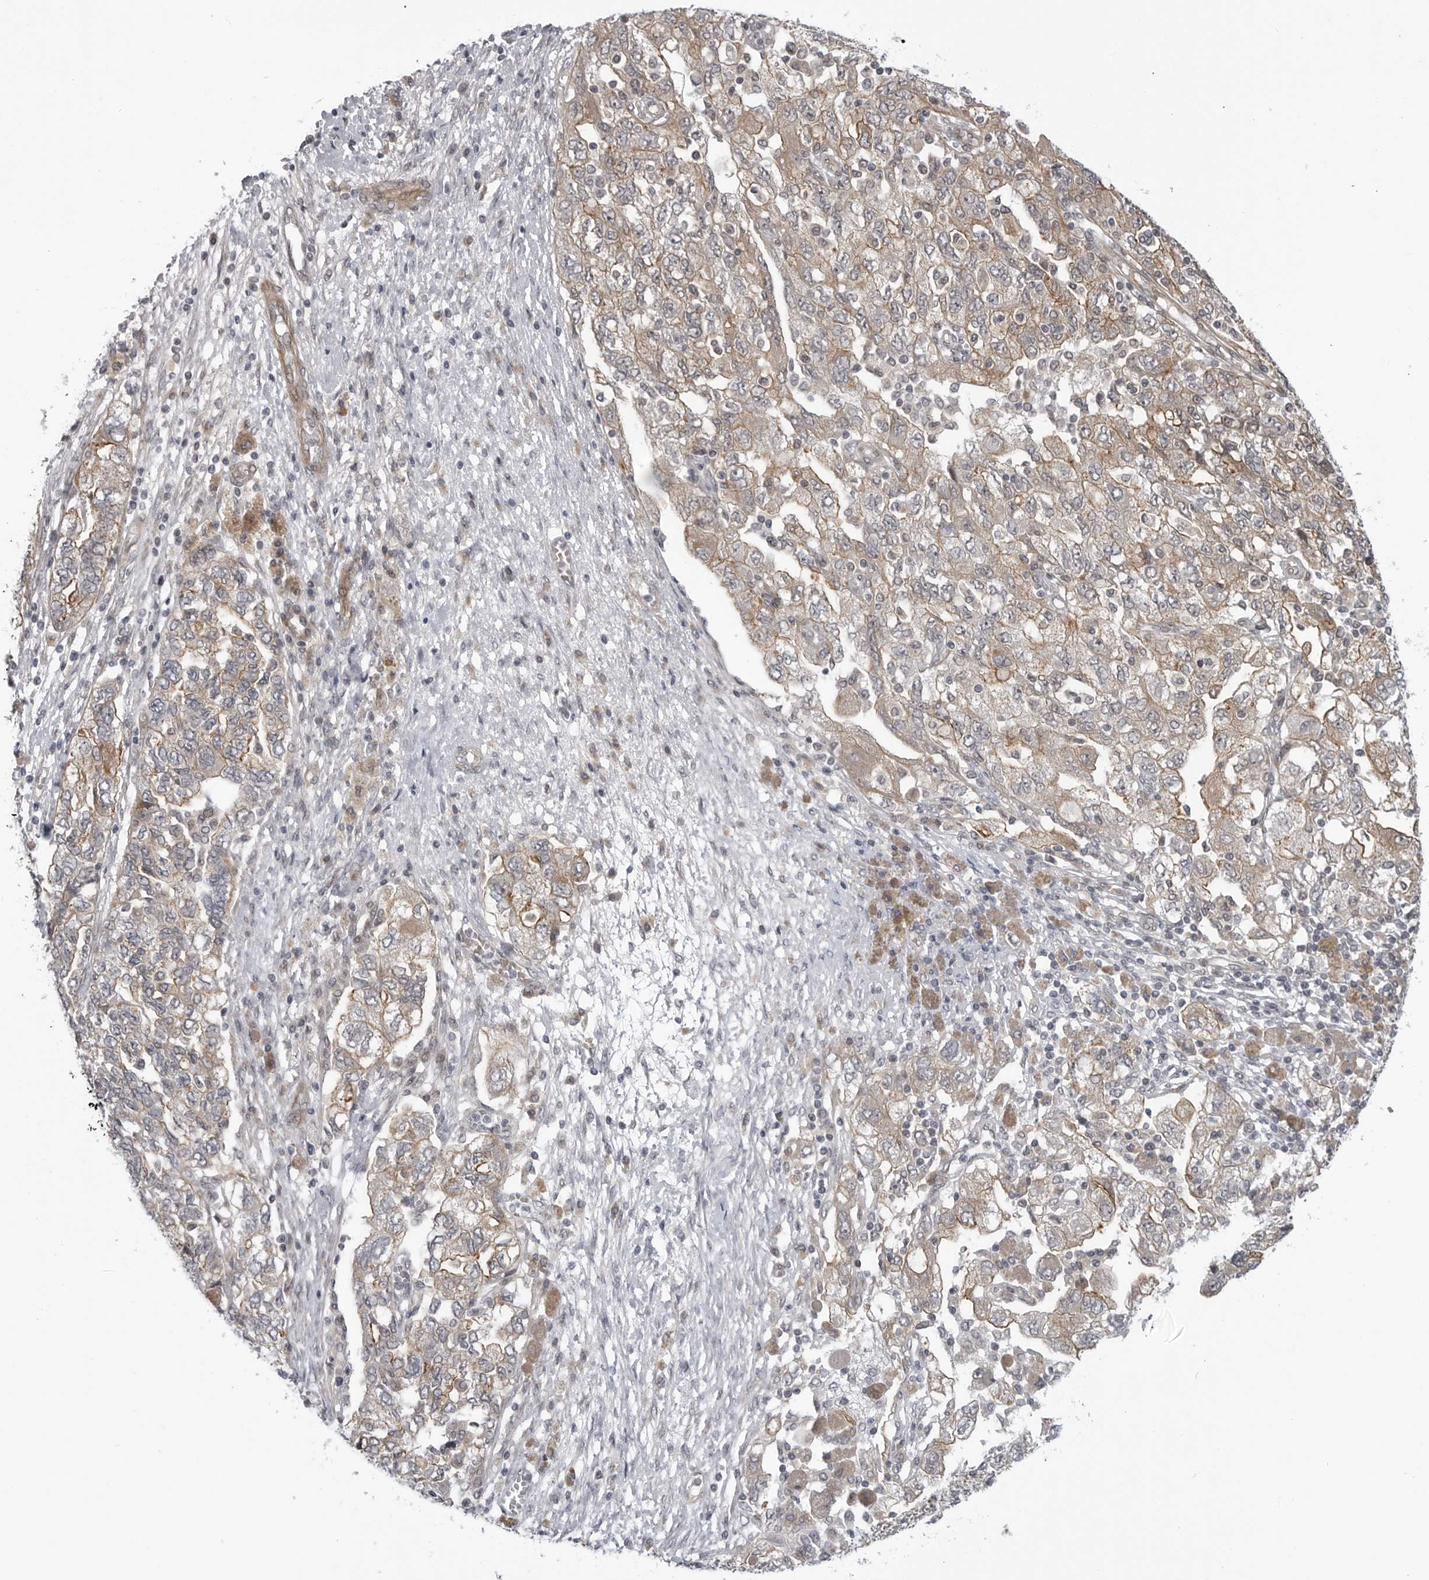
{"staining": {"intensity": "weak", "quantity": ">75%", "location": "cytoplasmic/membranous"}, "tissue": "ovarian cancer", "cell_type": "Tumor cells", "image_type": "cancer", "snomed": [{"axis": "morphology", "description": "Carcinoma, NOS"}, {"axis": "morphology", "description": "Cystadenocarcinoma, serous, NOS"}, {"axis": "topography", "description": "Ovary"}], "caption": "Protein analysis of ovarian cancer (serous cystadenocarcinoma) tissue exhibits weak cytoplasmic/membranous expression in approximately >75% of tumor cells. (brown staining indicates protein expression, while blue staining denotes nuclei).", "gene": "LRRC45", "patient": {"sex": "female", "age": 69}}